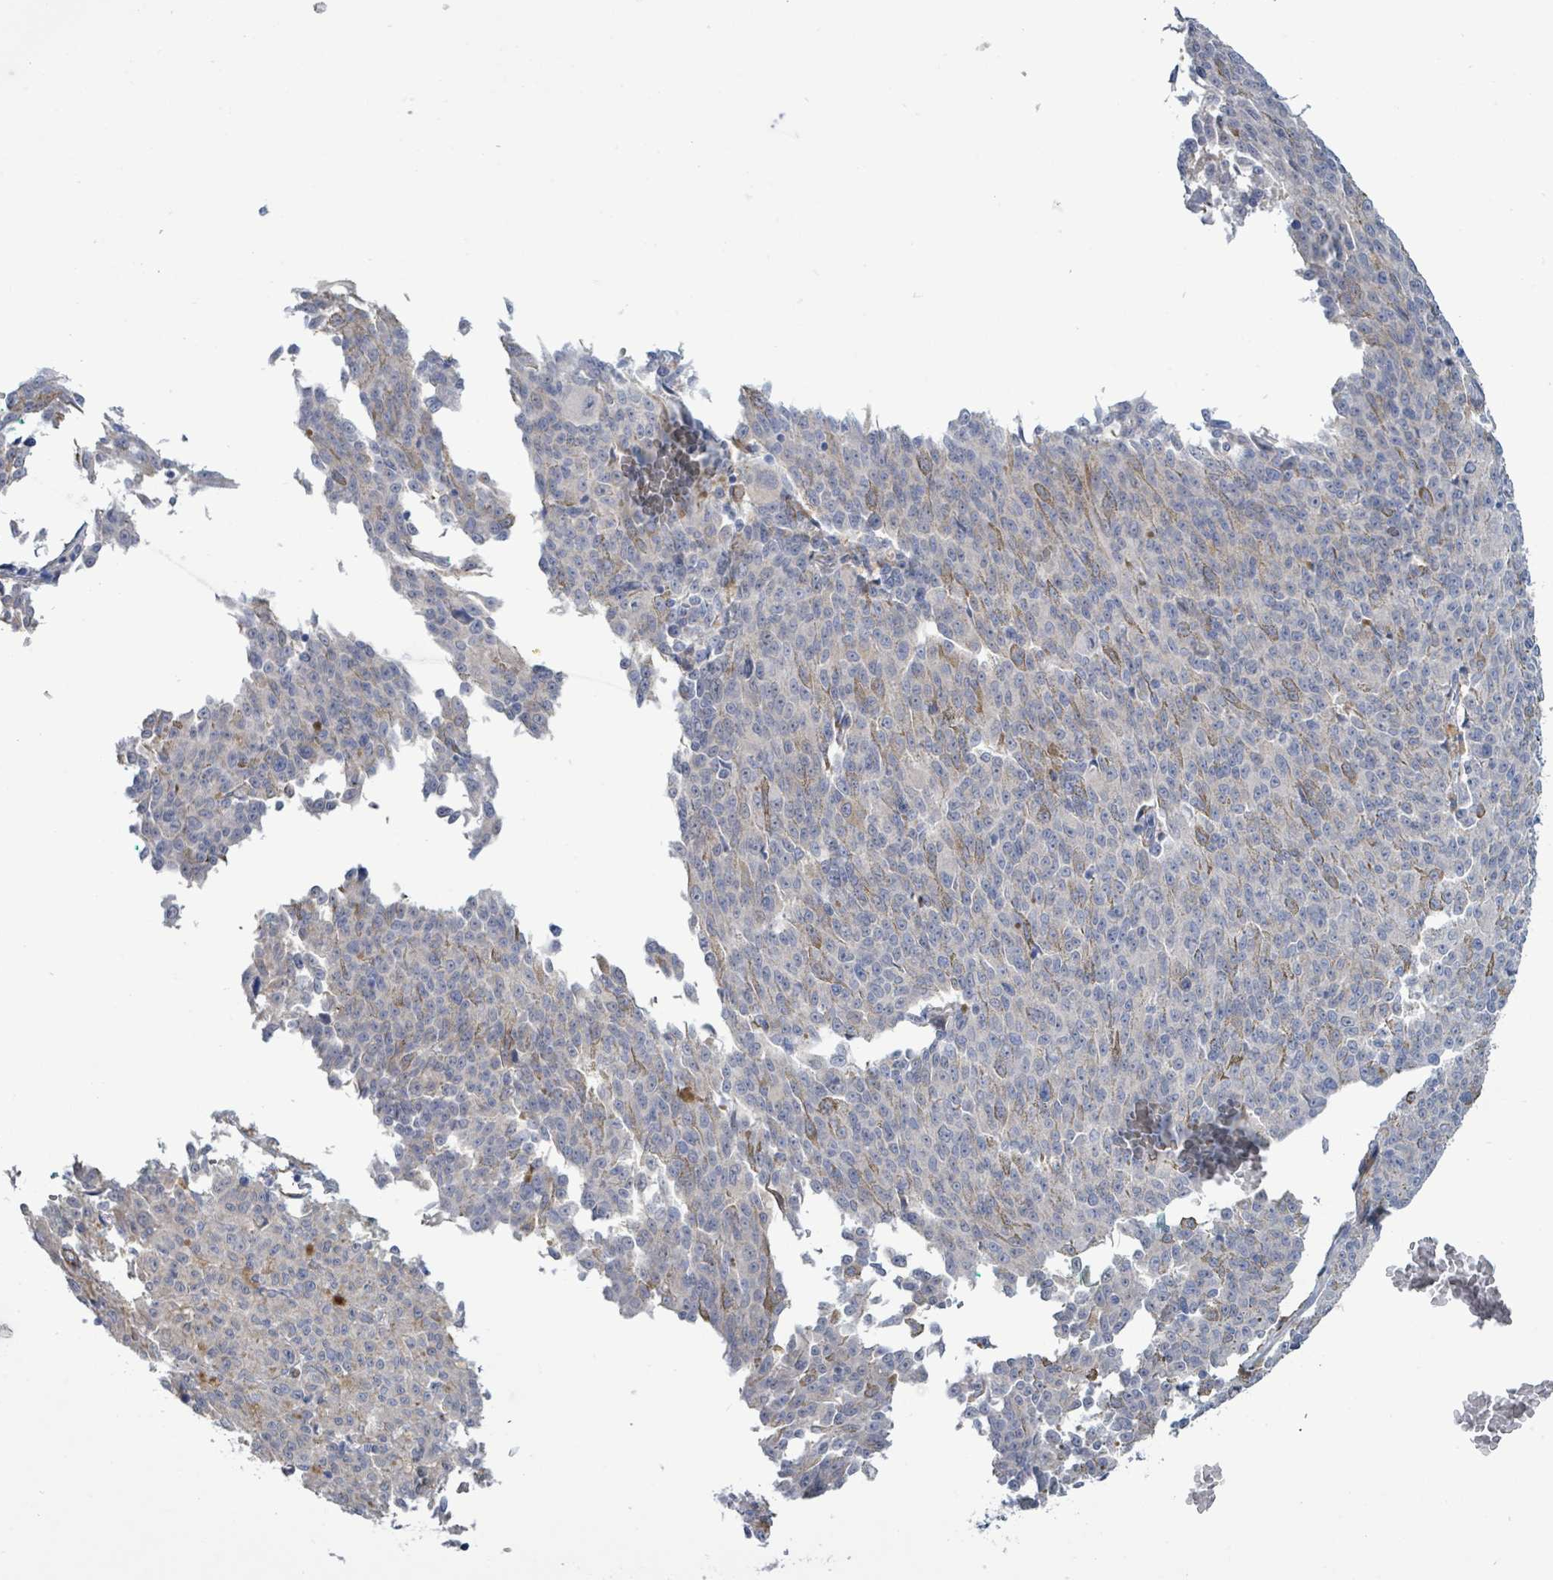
{"staining": {"intensity": "negative", "quantity": "none", "location": "none"}, "tissue": "melanoma", "cell_type": "Tumor cells", "image_type": "cancer", "snomed": [{"axis": "morphology", "description": "Malignant melanoma, NOS"}, {"axis": "topography", "description": "Skin"}], "caption": "Tumor cells are negative for protein expression in human melanoma.", "gene": "DMRTC1B", "patient": {"sex": "female", "age": 52}}